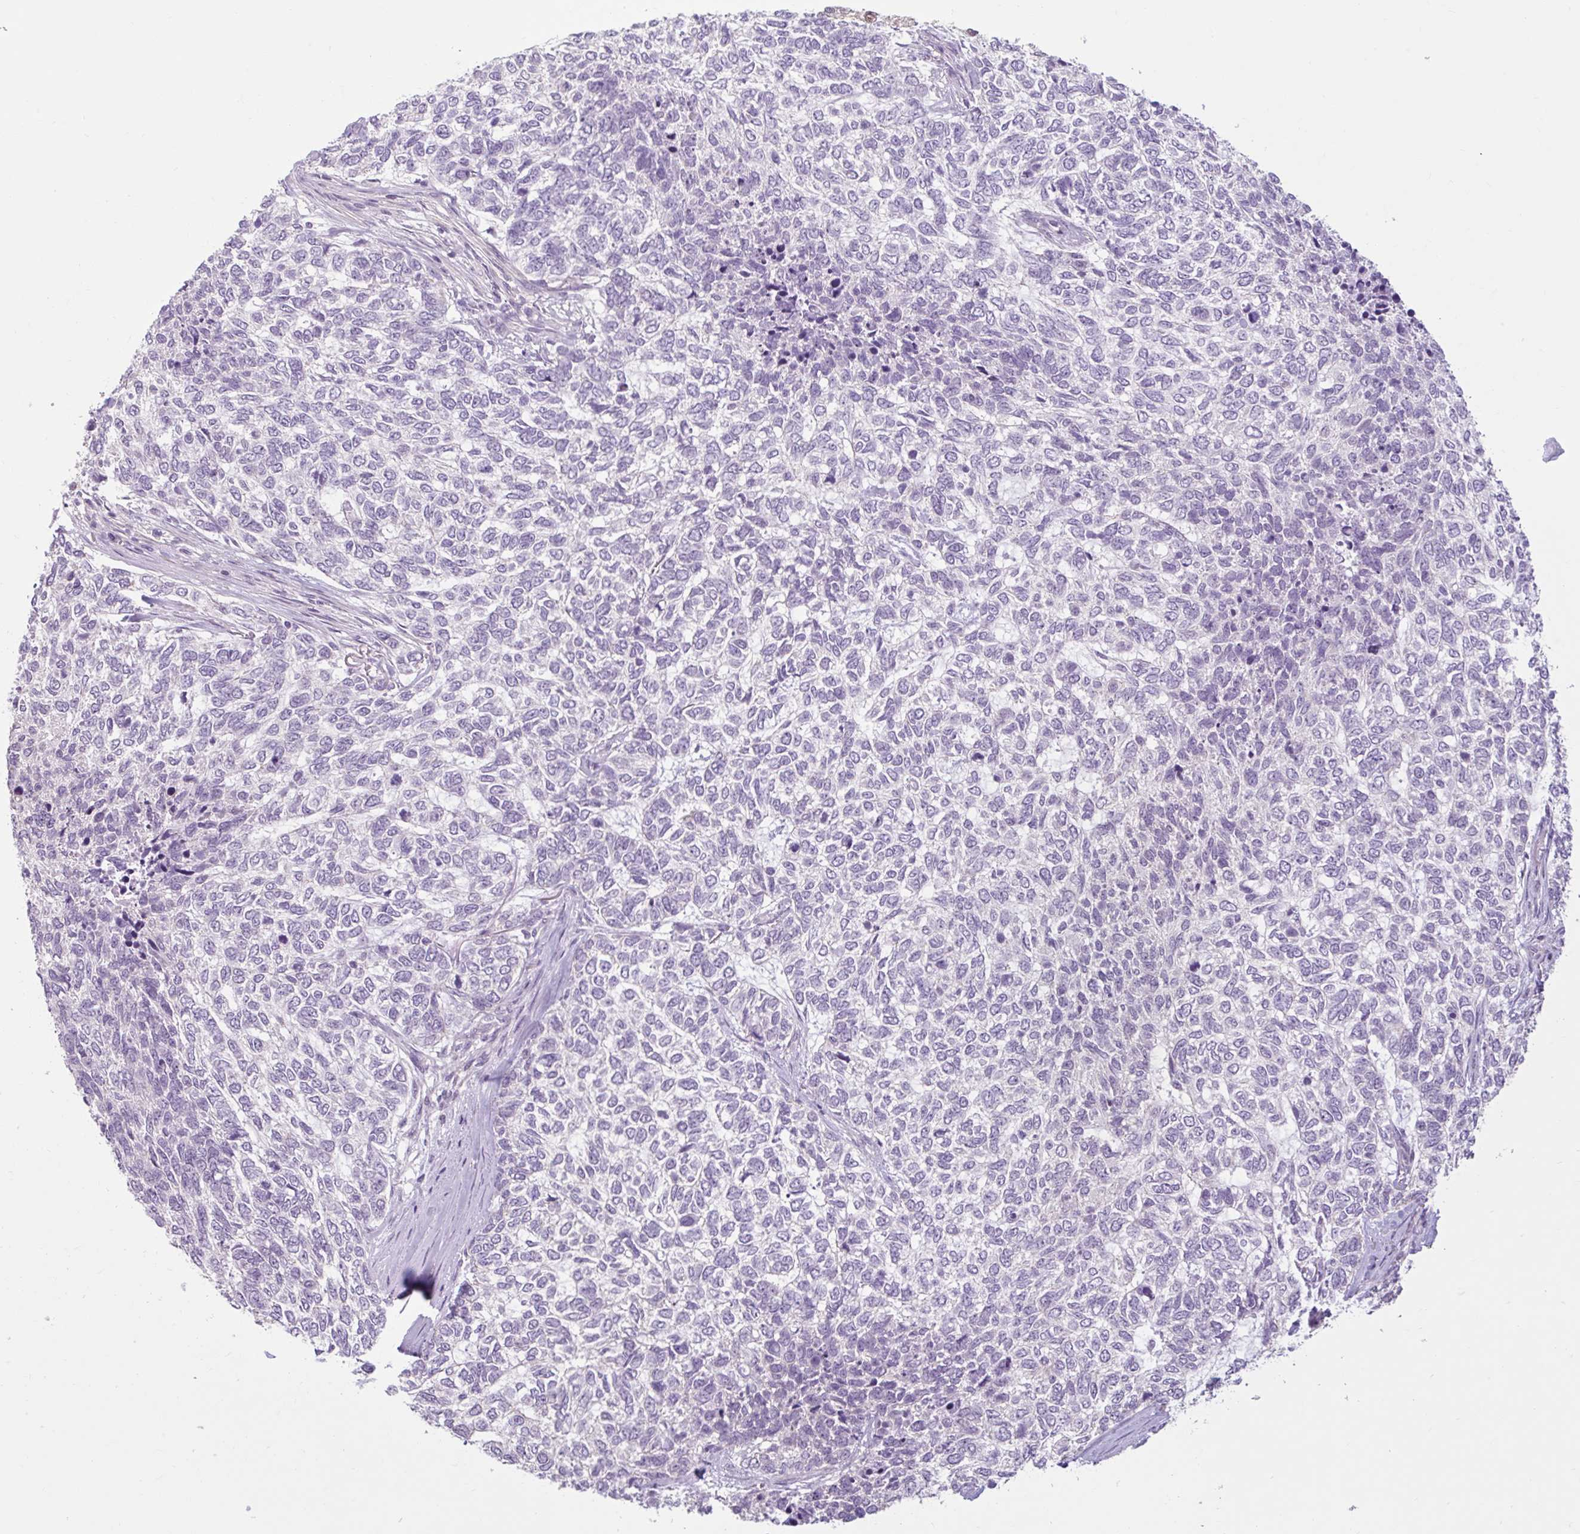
{"staining": {"intensity": "negative", "quantity": "none", "location": "none"}, "tissue": "skin cancer", "cell_type": "Tumor cells", "image_type": "cancer", "snomed": [{"axis": "morphology", "description": "Basal cell carcinoma"}, {"axis": "topography", "description": "Skin"}], "caption": "A histopathology image of human skin cancer is negative for staining in tumor cells. Brightfield microscopy of IHC stained with DAB (3,3'-diaminobenzidine) (brown) and hematoxylin (blue), captured at high magnification.", "gene": "CDH19", "patient": {"sex": "female", "age": 65}}